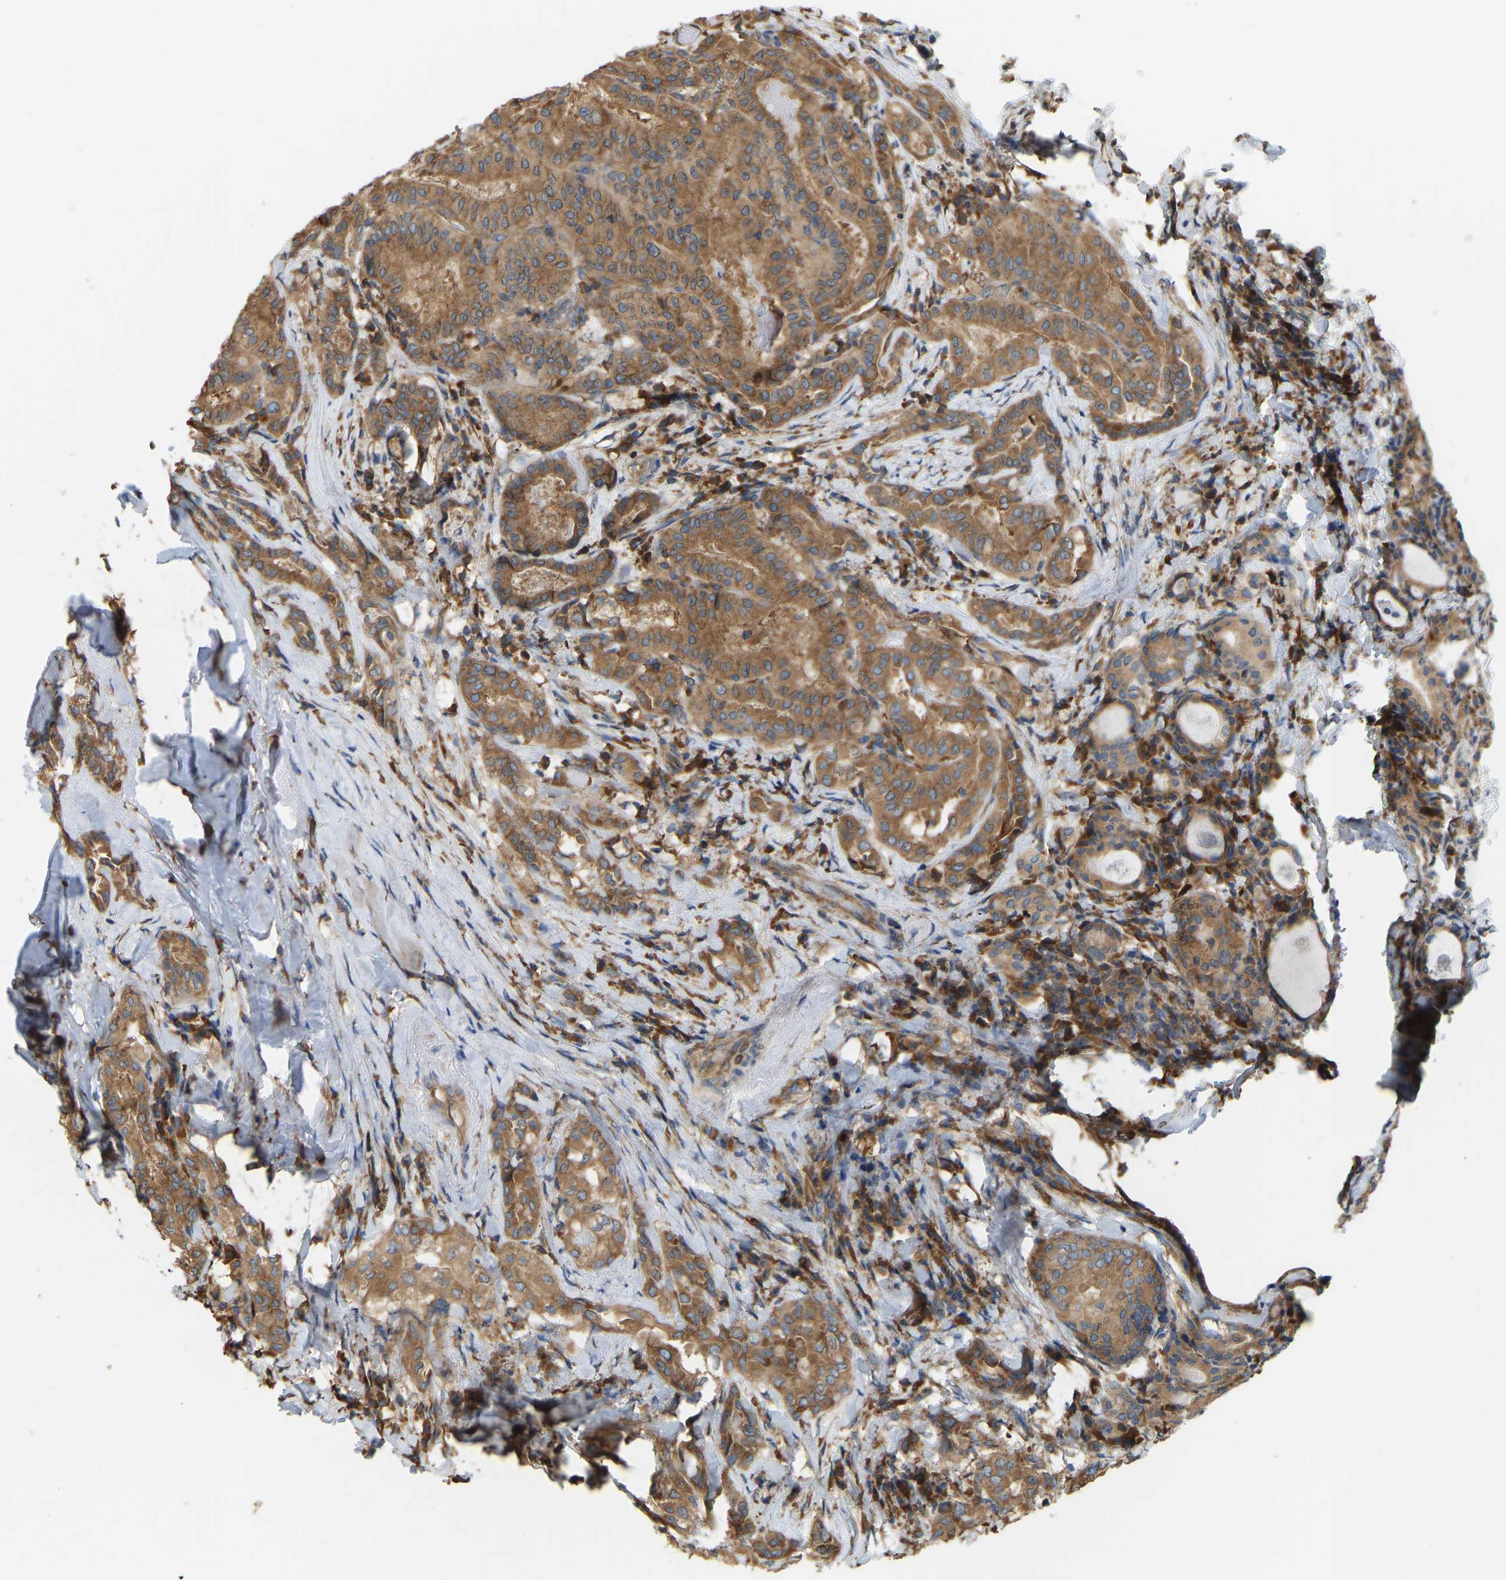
{"staining": {"intensity": "moderate", "quantity": ">75%", "location": "cytoplasmic/membranous"}, "tissue": "thyroid cancer", "cell_type": "Tumor cells", "image_type": "cancer", "snomed": [{"axis": "morphology", "description": "Papillary adenocarcinoma, NOS"}, {"axis": "topography", "description": "Thyroid gland"}], "caption": "About >75% of tumor cells in papillary adenocarcinoma (thyroid) reveal moderate cytoplasmic/membranous protein staining as visualized by brown immunohistochemical staining.", "gene": "RPS6KB2", "patient": {"sex": "female", "age": 42}}